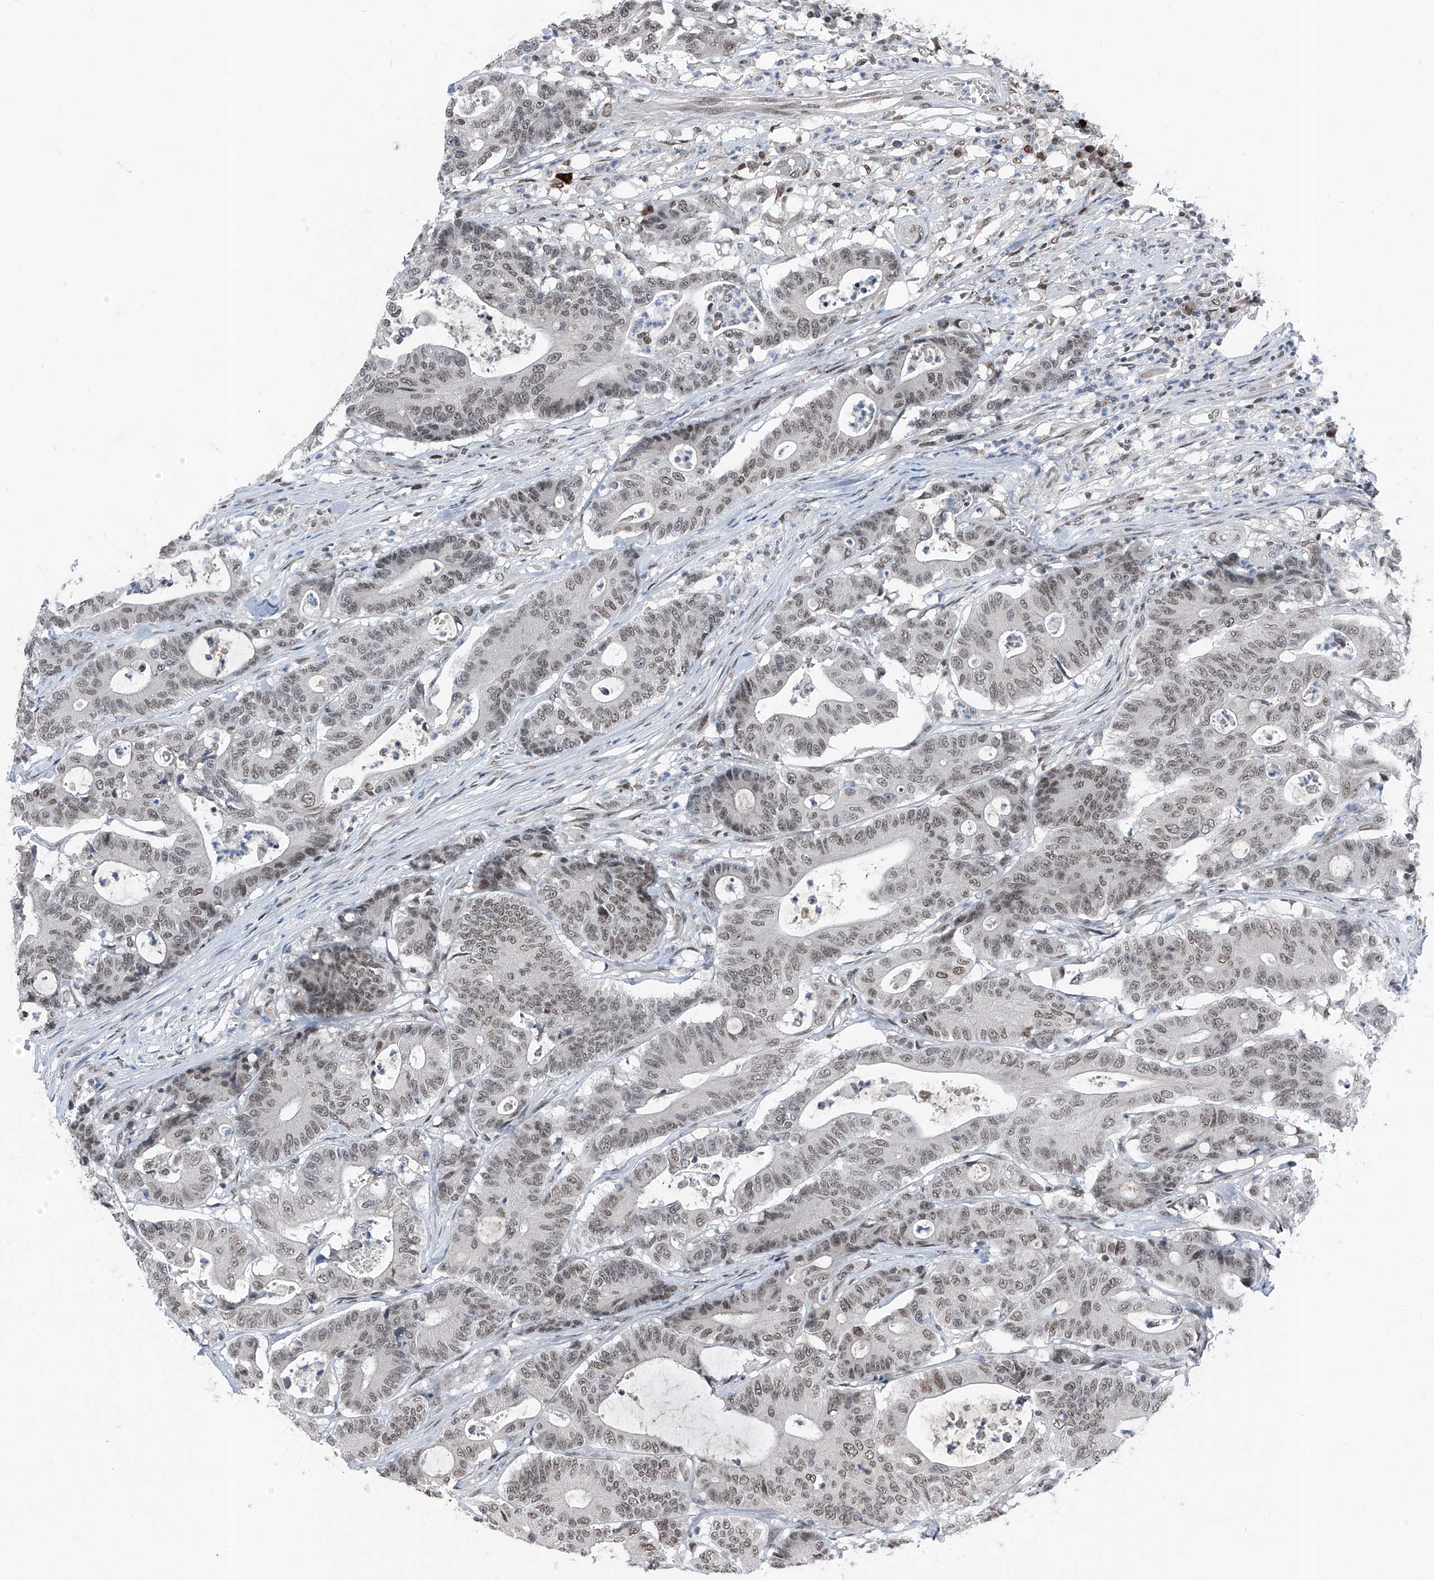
{"staining": {"intensity": "weak", "quantity": "25%-75%", "location": "nuclear"}, "tissue": "colorectal cancer", "cell_type": "Tumor cells", "image_type": "cancer", "snomed": [{"axis": "morphology", "description": "Adenocarcinoma, NOS"}, {"axis": "topography", "description": "Colon"}], "caption": "Weak nuclear protein expression is present in about 25%-75% of tumor cells in colorectal cancer (adenocarcinoma).", "gene": "BMI1", "patient": {"sex": "female", "age": 84}}